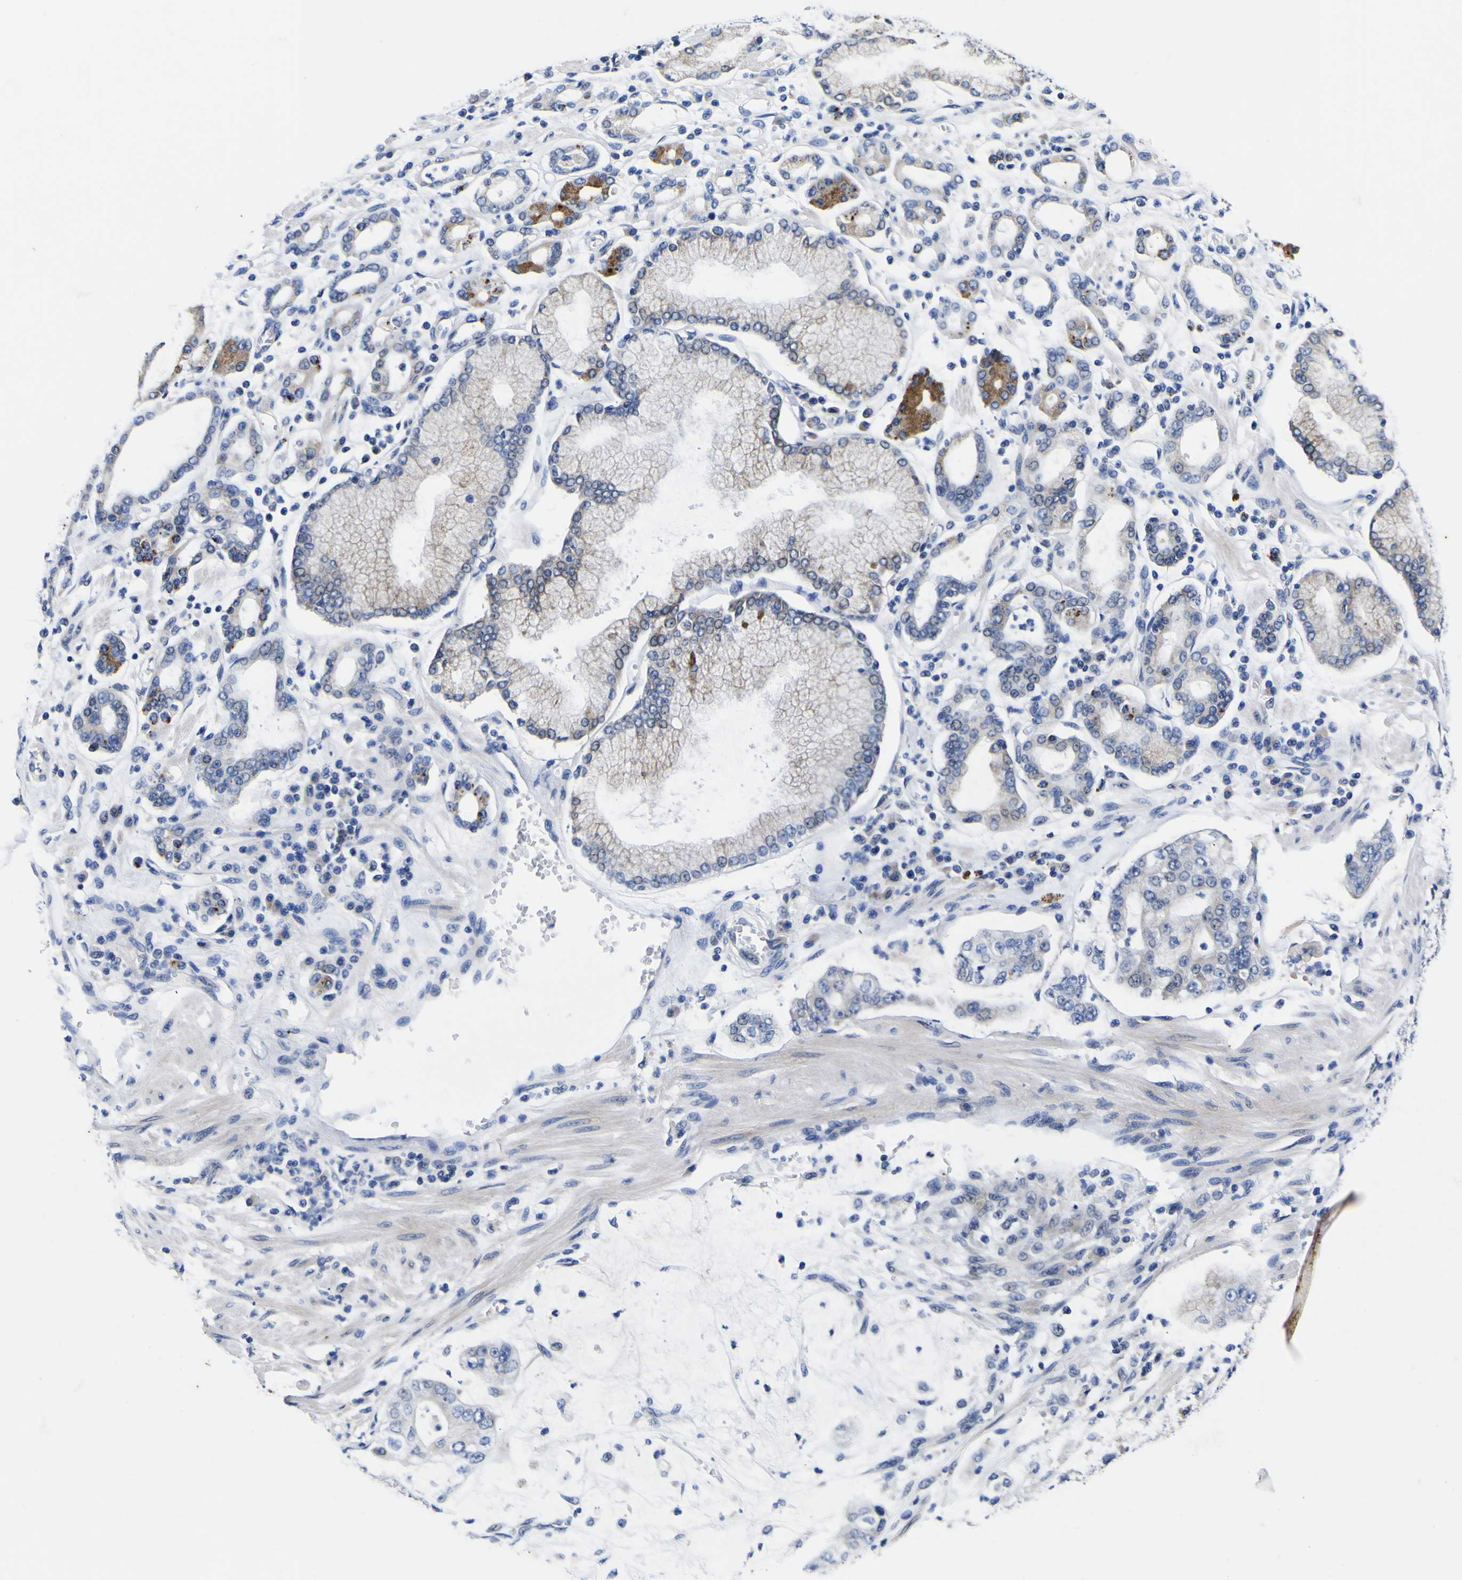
{"staining": {"intensity": "moderate", "quantity": "<25%", "location": "cytoplasmic/membranous"}, "tissue": "stomach cancer", "cell_type": "Tumor cells", "image_type": "cancer", "snomed": [{"axis": "morphology", "description": "Adenocarcinoma, NOS"}, {"axis": "topography", "description": "Stomach"}], "caption": "Immunohistochemistry (IHC) (DAB (3,3'-diaminobenzidine)) staining of adenocarcinoma (stomach) shows moderate cytoplasmic/membranous protein staining in about <25% of tumor cells.", "gene": "IGFLR1", "patient": {"sex": "male", "age": 76}}